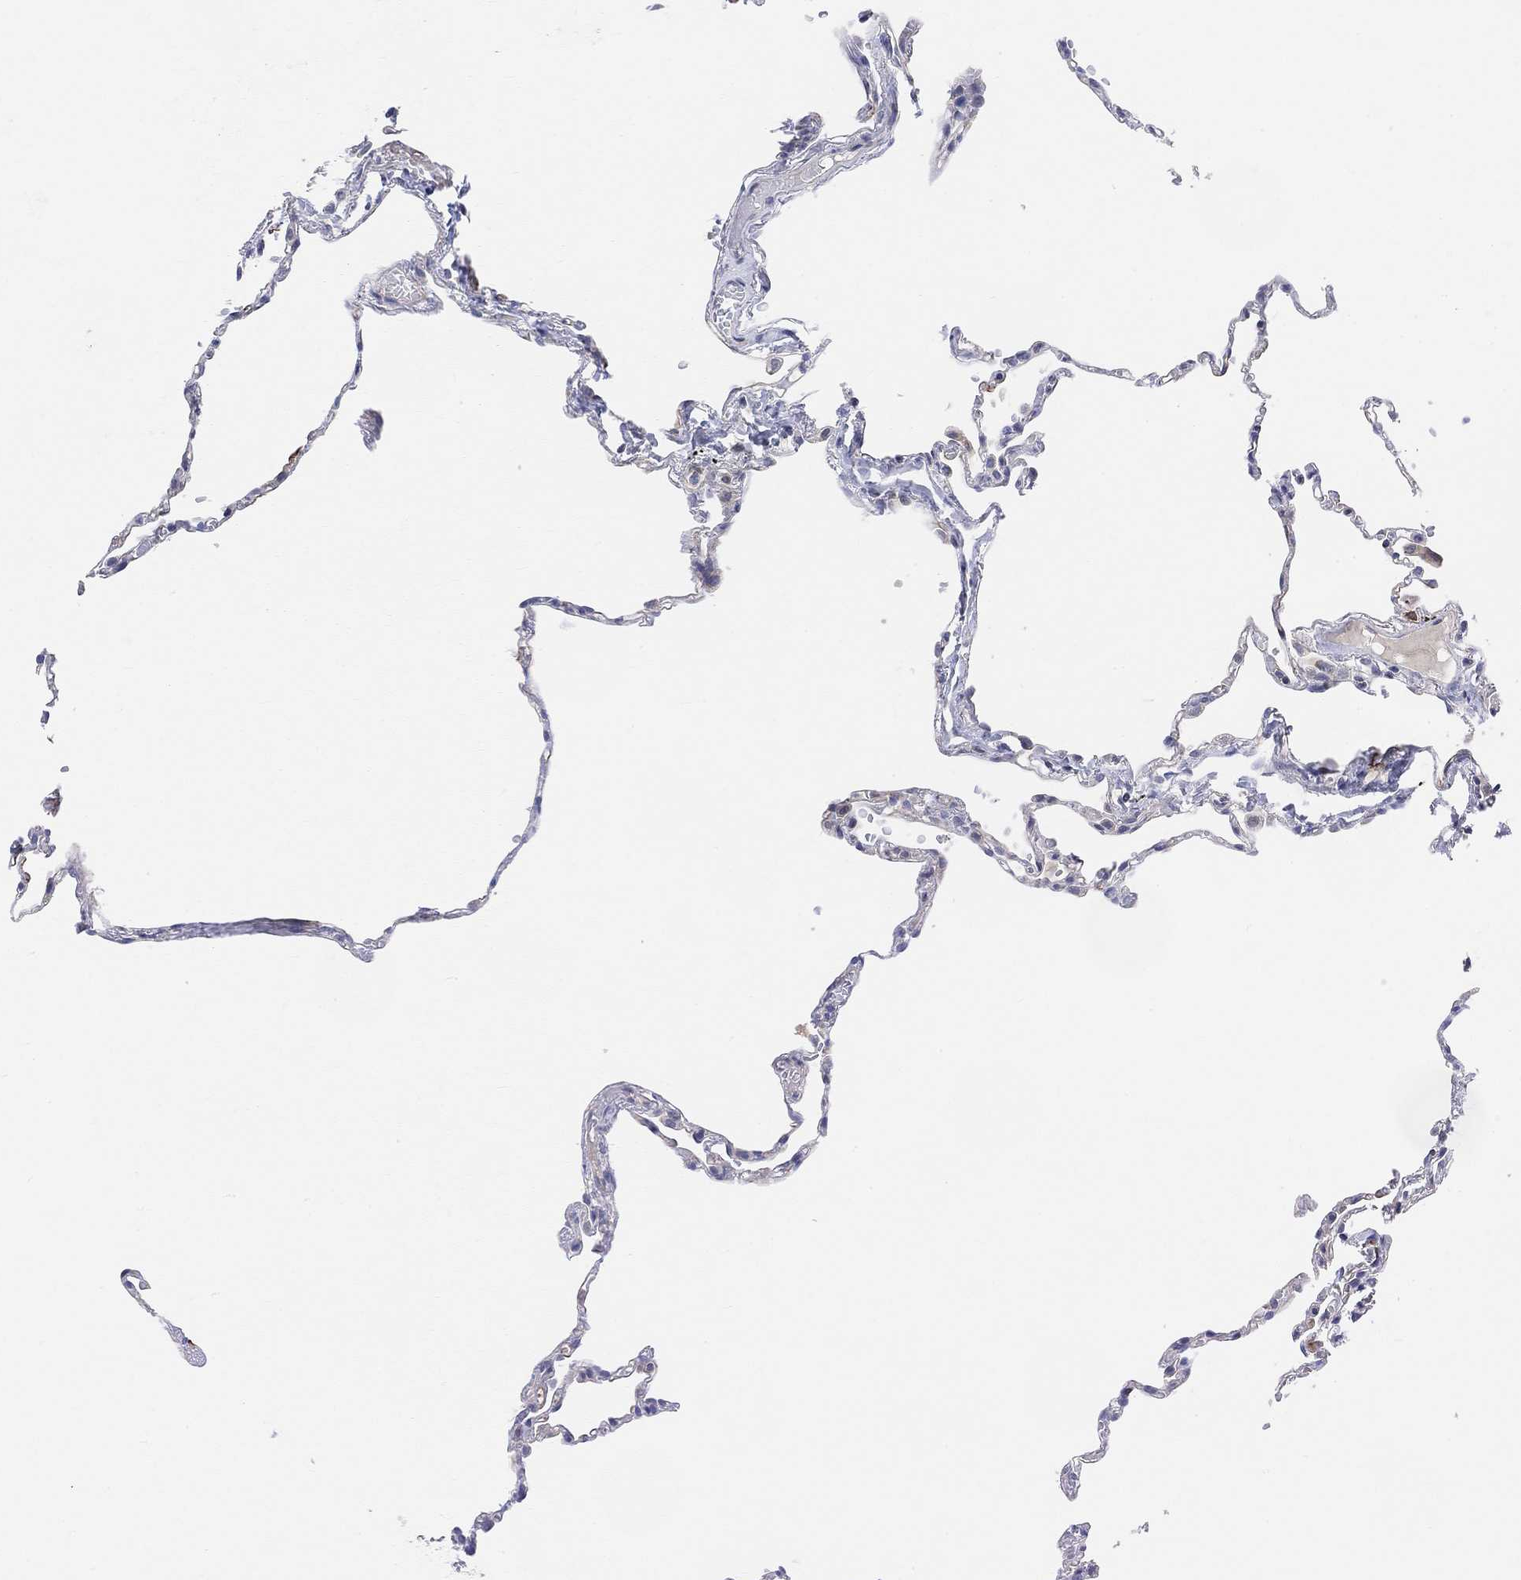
{"staining": {"intensity": "negative", "quantity": "none", "location": "none"}, "tissue": "lung", "cell_type": "Alveolar cells", "image_type": "normal", "snomed": [{"axis": "morphology", "description": "Normal tissue, NOS"}, {"axis": "topography", "description": "Lung"}], "caption": "Immunohistochemistry of unremarkable lung exhibits no staining in alveolar cells. (Stains: DAB IHC with hematoxylin counter stain, Microscopy: brightfield microscopy at high magnification).", "gene": "HCRTR1", "patient": {"sex": "male", "age": 78}}